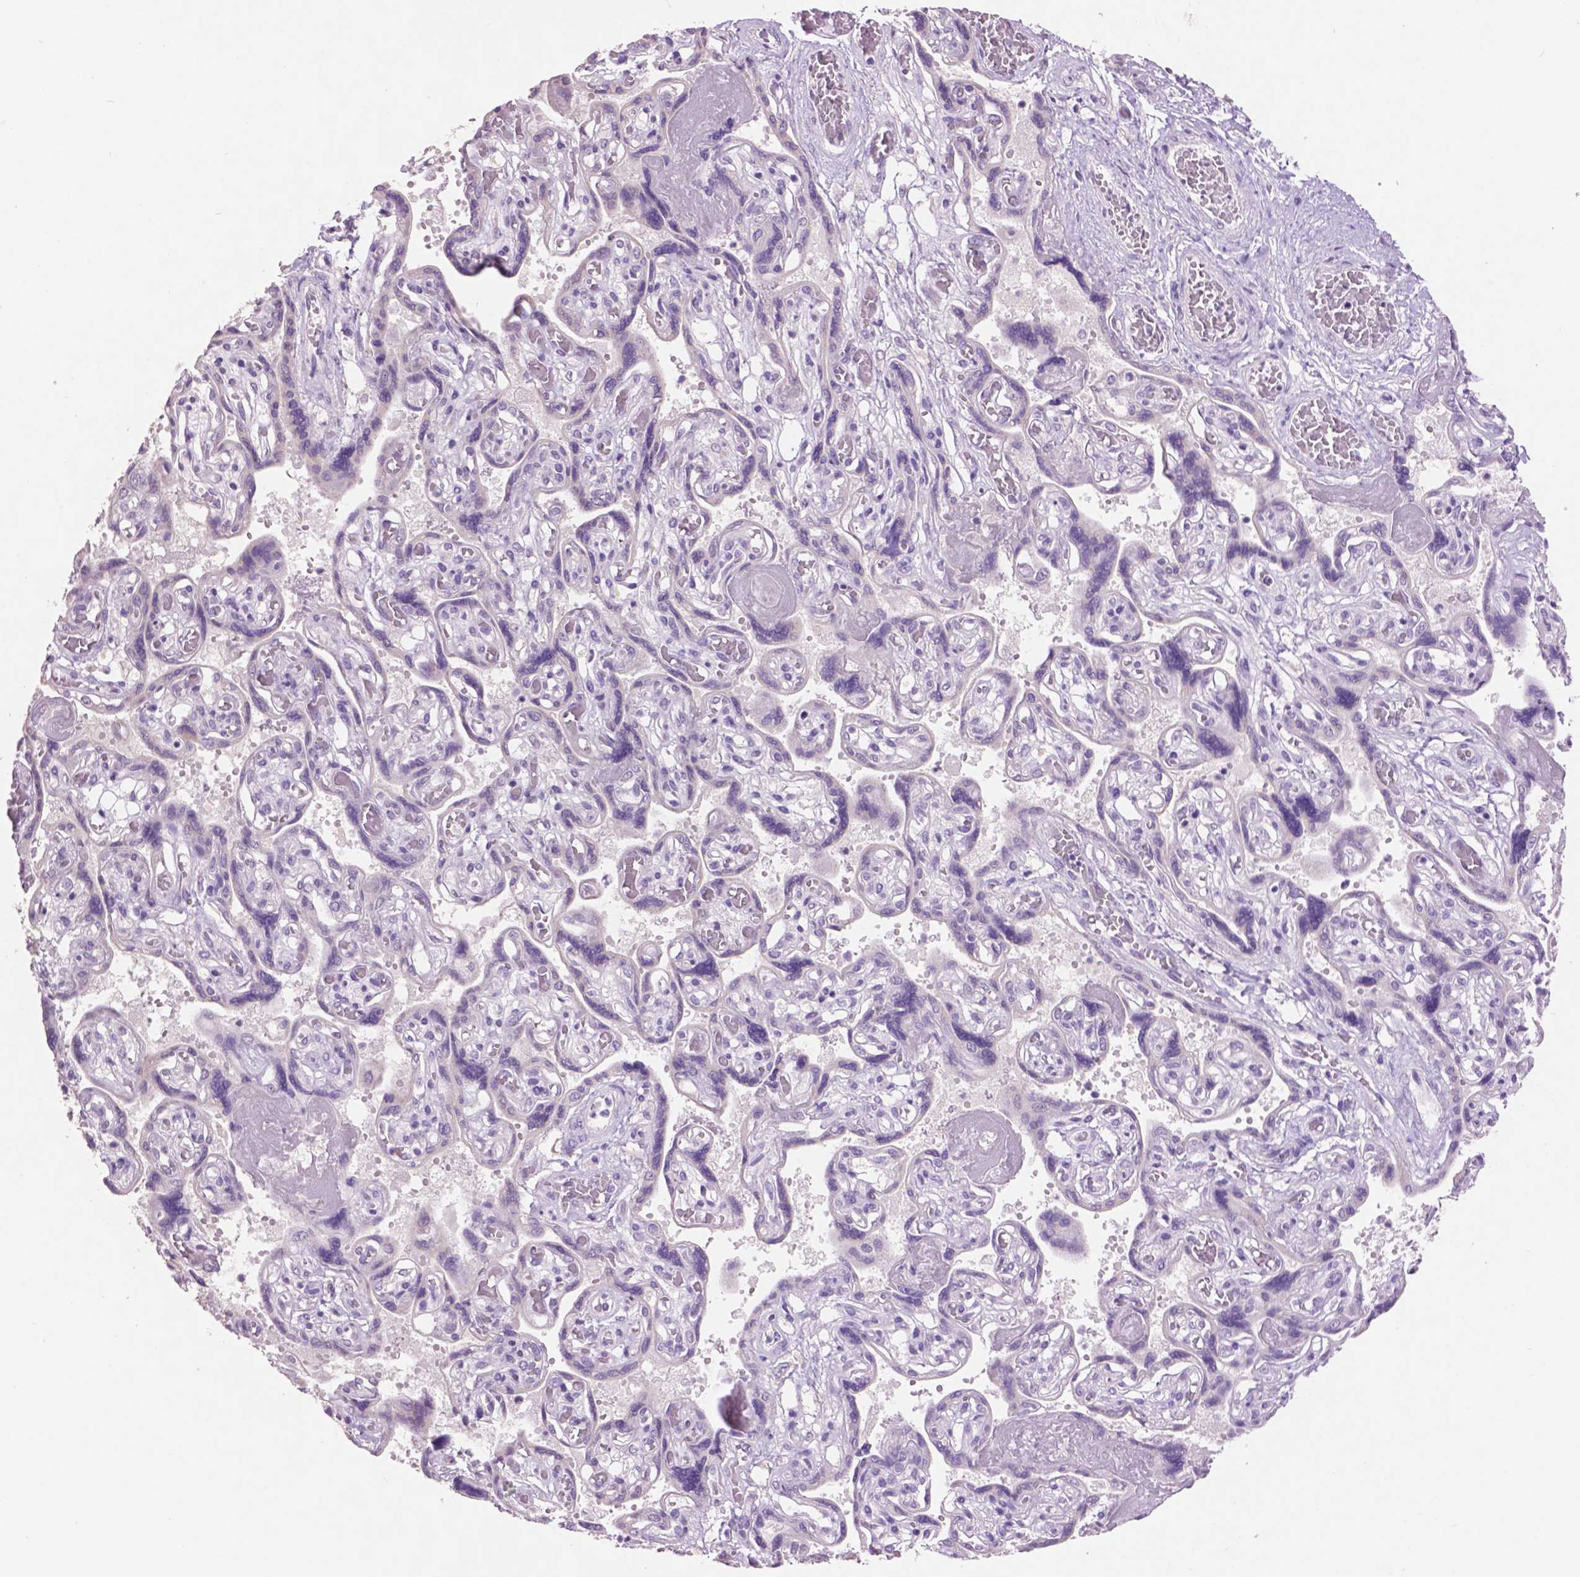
{"staining": {"intensity": "negative", "quantity": "none", "location": "none"}, "tissue": "placenta", "cell_type": "Decidual cells", "image_type": "normal", "snomed": [{"axis": "morphology", "description": "Normal tissue, NOS"}, {"axis": "topography", "description": "Placenta"}], "caption": "Immunohistochemistry of benign human placenta demonstrates no expression in decidual cells.", "gene": "CRYBA4", "patient": {"sex": "female", "age": 32}}